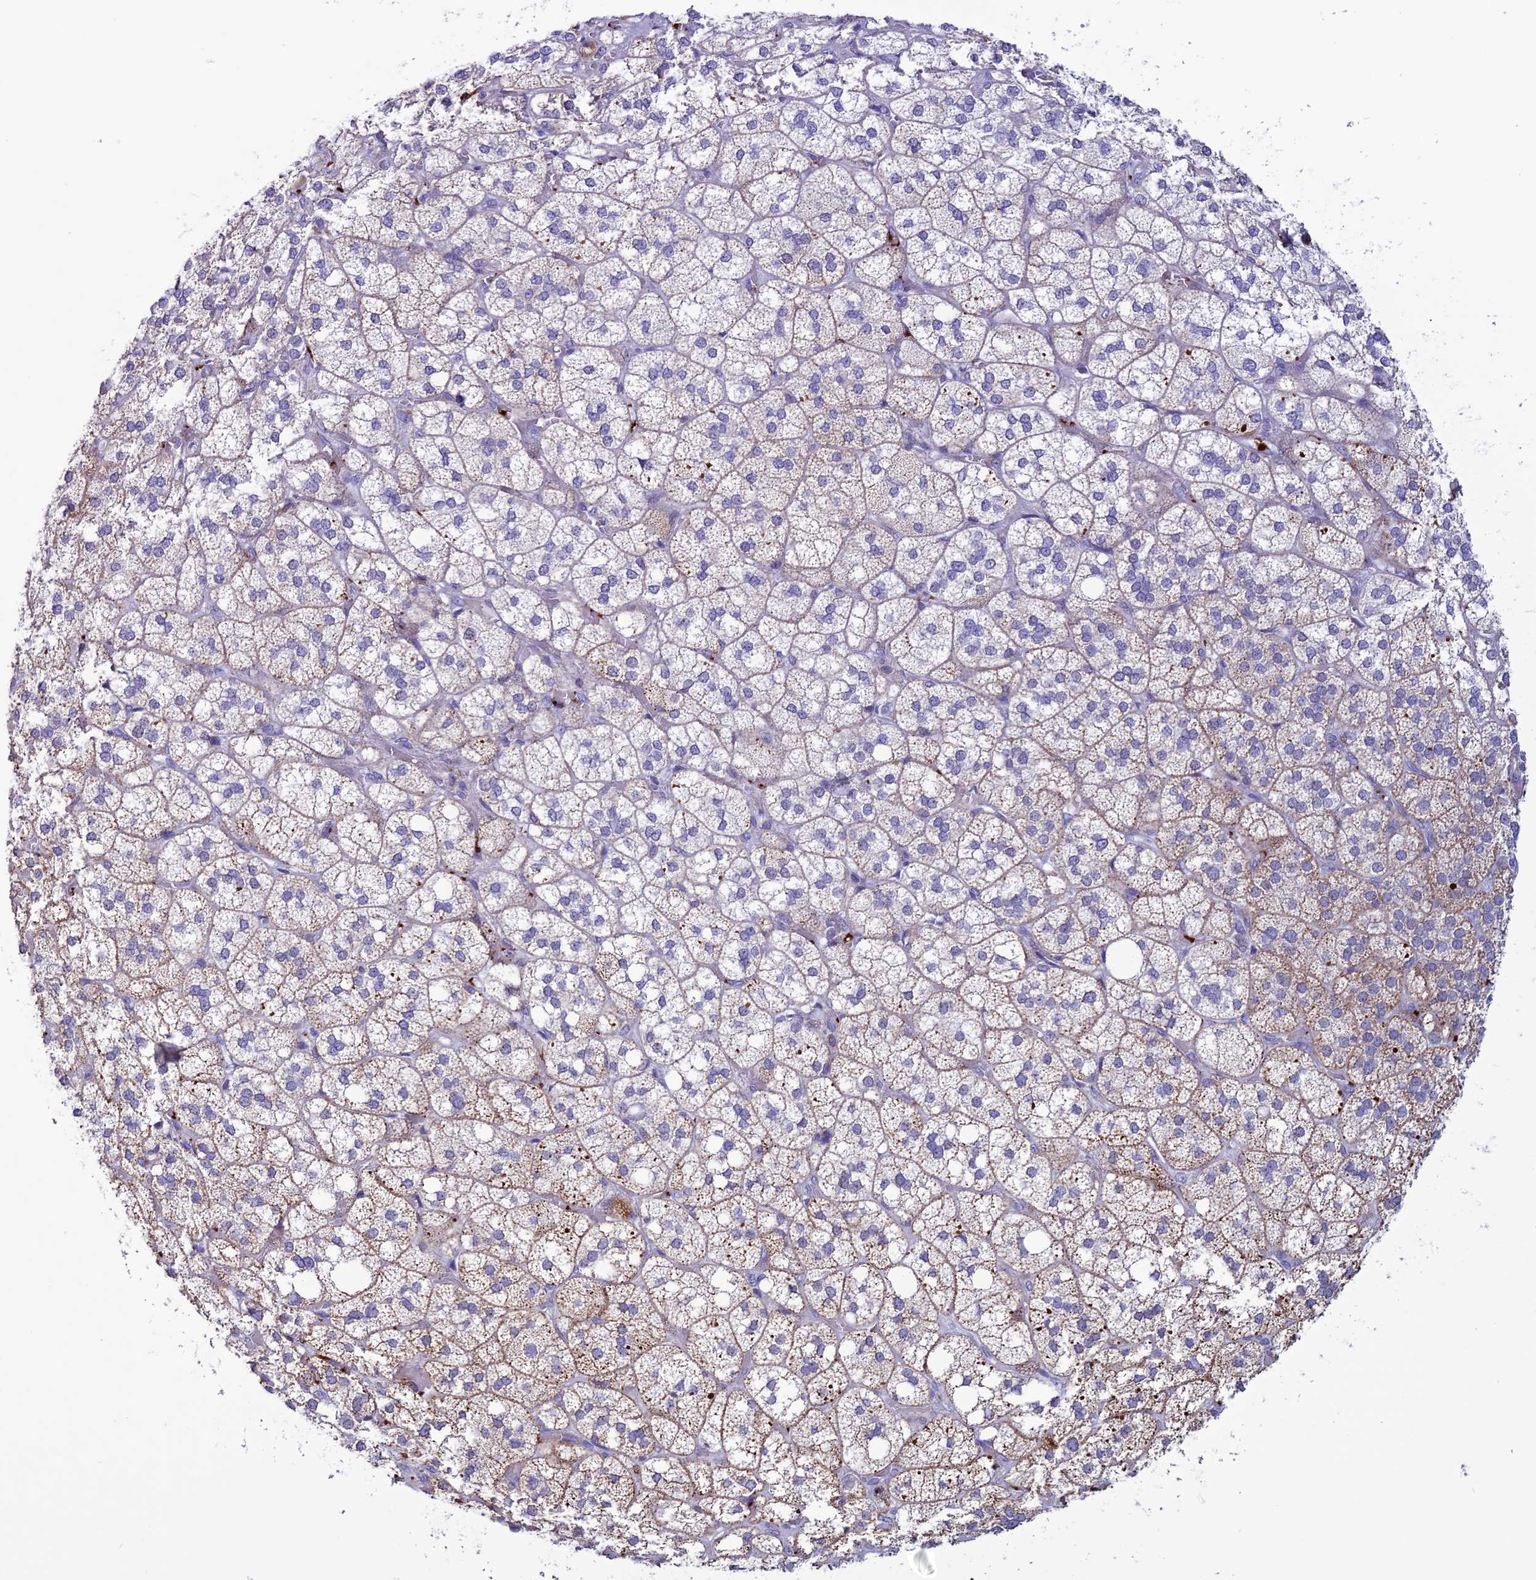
{"staining": {"intensity": "moderate", "quantity": "25%-75%", "location": "cytoplasmic/membranous"}, "tissue": "adrenal gland", "cell_type": "Glandular cells", "image_type": "normal", "snomed": [{"axis": "morphology", "description": "Normal tissue, NOS"}, {"axis": "topography", "description": "Adrenal gland"}], "caption": "Protein staining exhibits moderate cytoplasmic/membranous expression in approximately 25%-75% of glandular cells in unremarkable adrenal gland.", "gene": "C21orf140", "patient": {"sex": "male", "age": 61}}